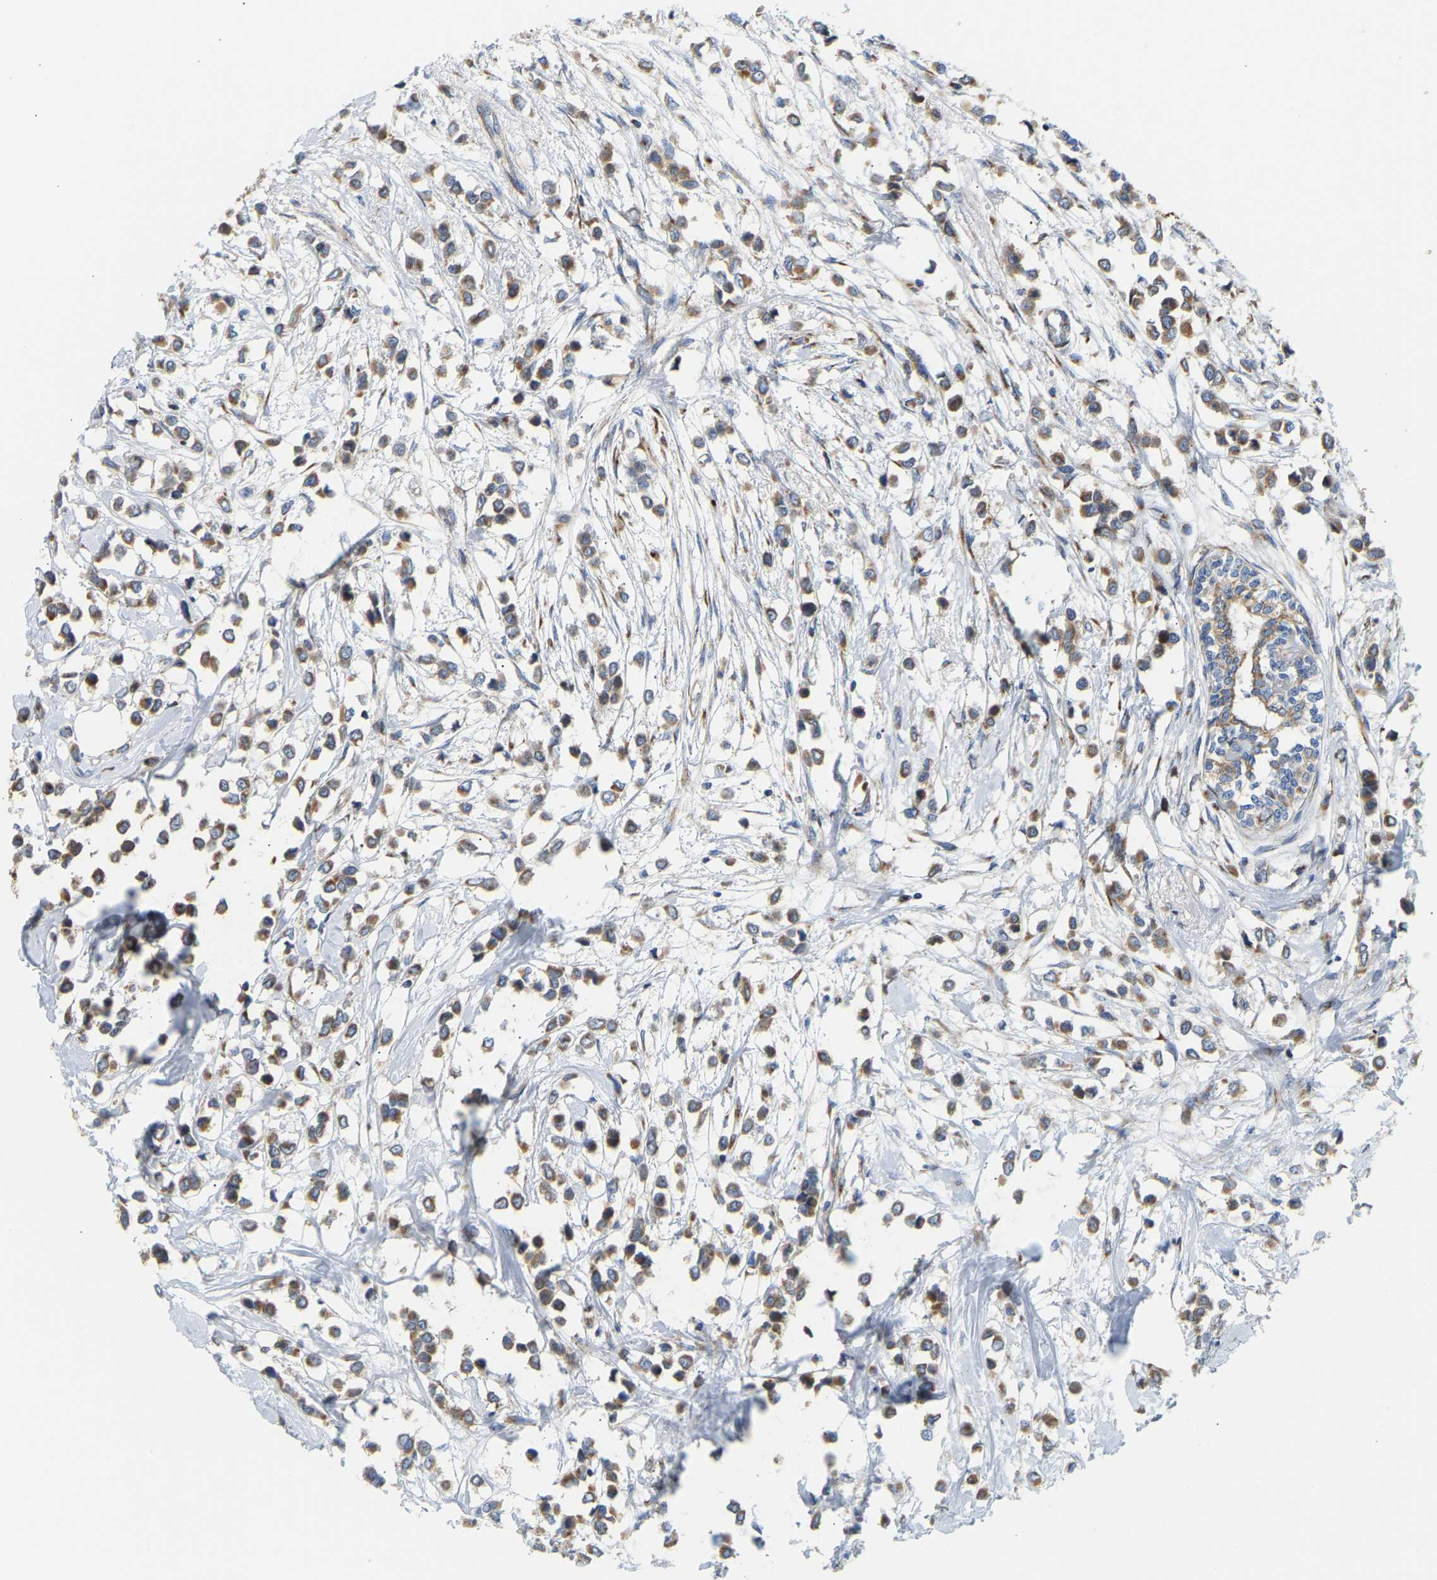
{"staining": {"intensity": "moderate", "quantity": ">75%", "location": "cytoplasmic/membranous"}, "tissue": "breast cancer", "cell_type": "Tumor cells", "image_type": "cancer", "snomed": [{"axis": "morphology", "description": "Lobular carcinoma"}, {"axis": "topography", "description": "Breast"}], "caption": "Immunohistochemistry (DAB) staining of breast cancer reveals moderate cytoplasmic/membranous protein expression in about >75% of tumor cells.", "gene": "YIPF2", "patient": {"sex": "female", "age": 51}}